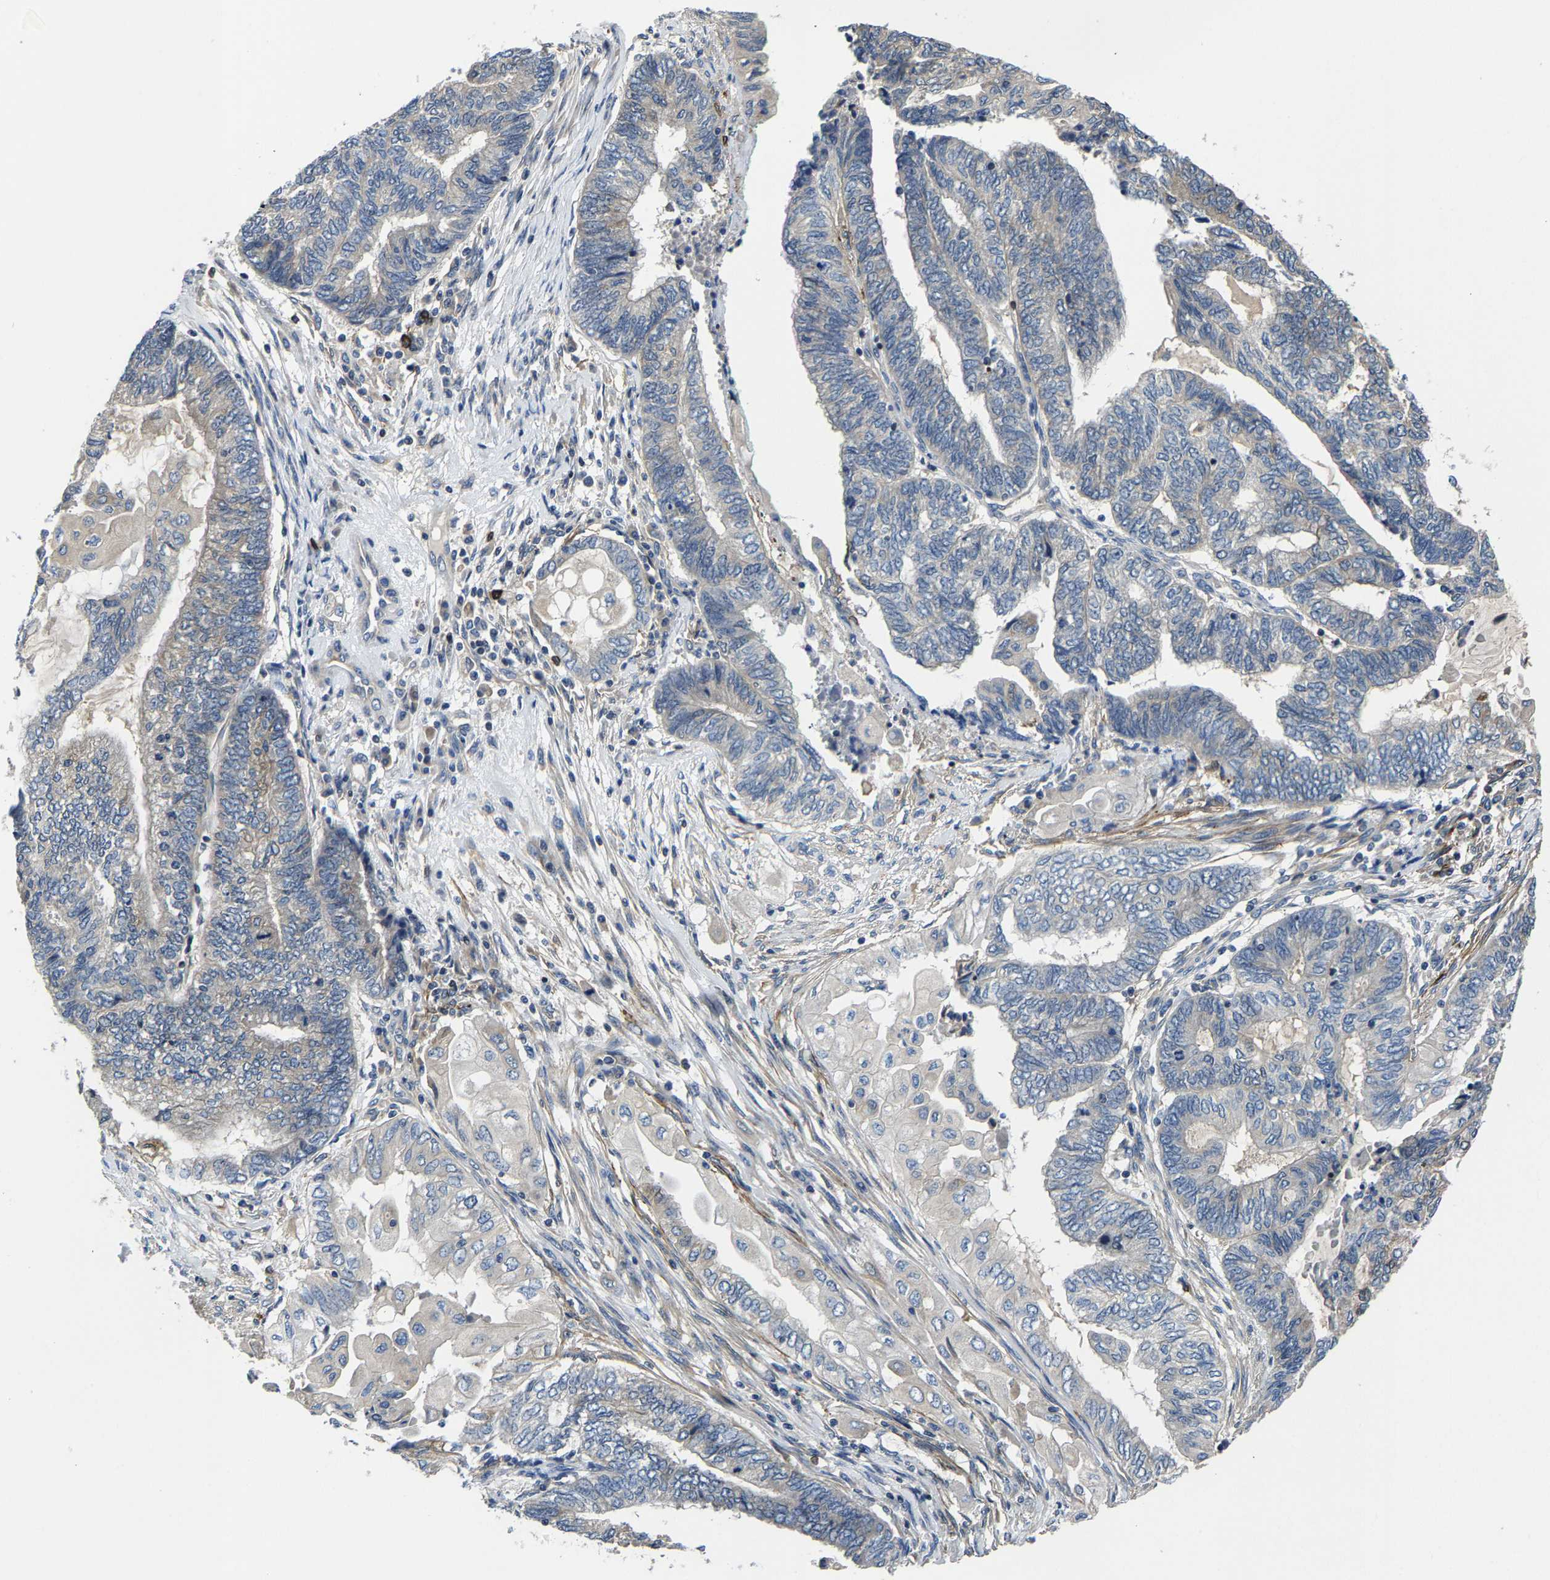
{"staining": {"intensity": "negative", "quantity": "none", "location": "none"}, "tissue": "endometrial cancer", "cell_type": "Tumor cells", "image_type": "cancer", "snomed": [{"axis": "morphology", "description": "Adenocarcinoma, NOS"}, {"axis": "topography", "description": "Uterus"}, {"axis": "topography", "description": "Endometrium"}], "caption": "Tumor cells show no significant protein positivity in endometrial cancer.", "gene": "AGBL3", "patient": {"sex": "female", "age": 70}}